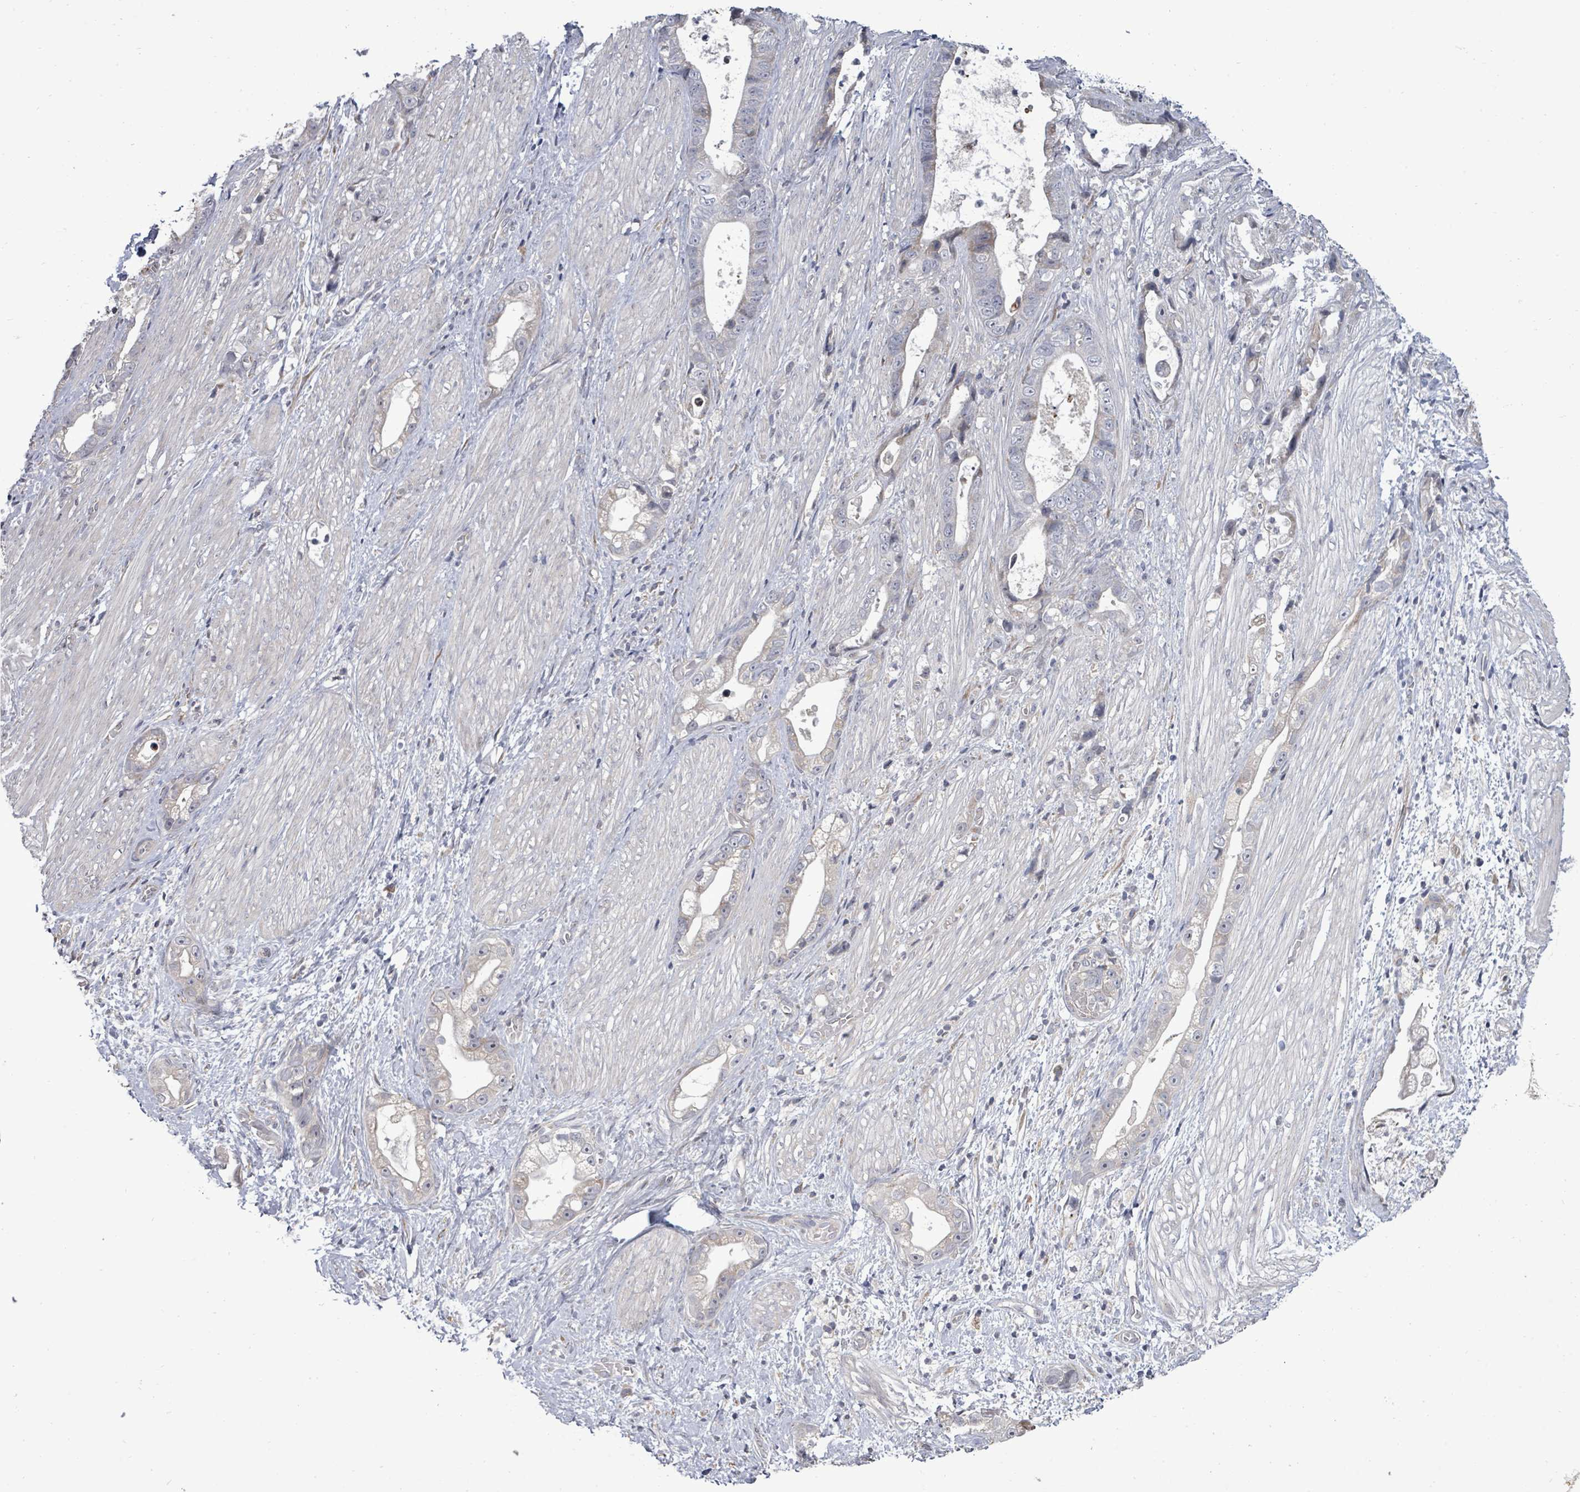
{"staining": {"intensity": "negative", "quantity": "none", "location": "none"}, "tissue": "stomach cancer", "cell_type": "Tumor cells", "image_type": "cancer", "snomed": [{"axis": "morphology", "description": "Adenocarcinoma, NOS"}, {"axis": "topography", "description": "Stomach"}], "caption": "The micrograph demonstrates no staining of tumor cells in stomach adenocarcinoma. Nuclei are stained in blue.", "gene": "POMGNT2", "patient": {"sex": "male", "age": 55}}